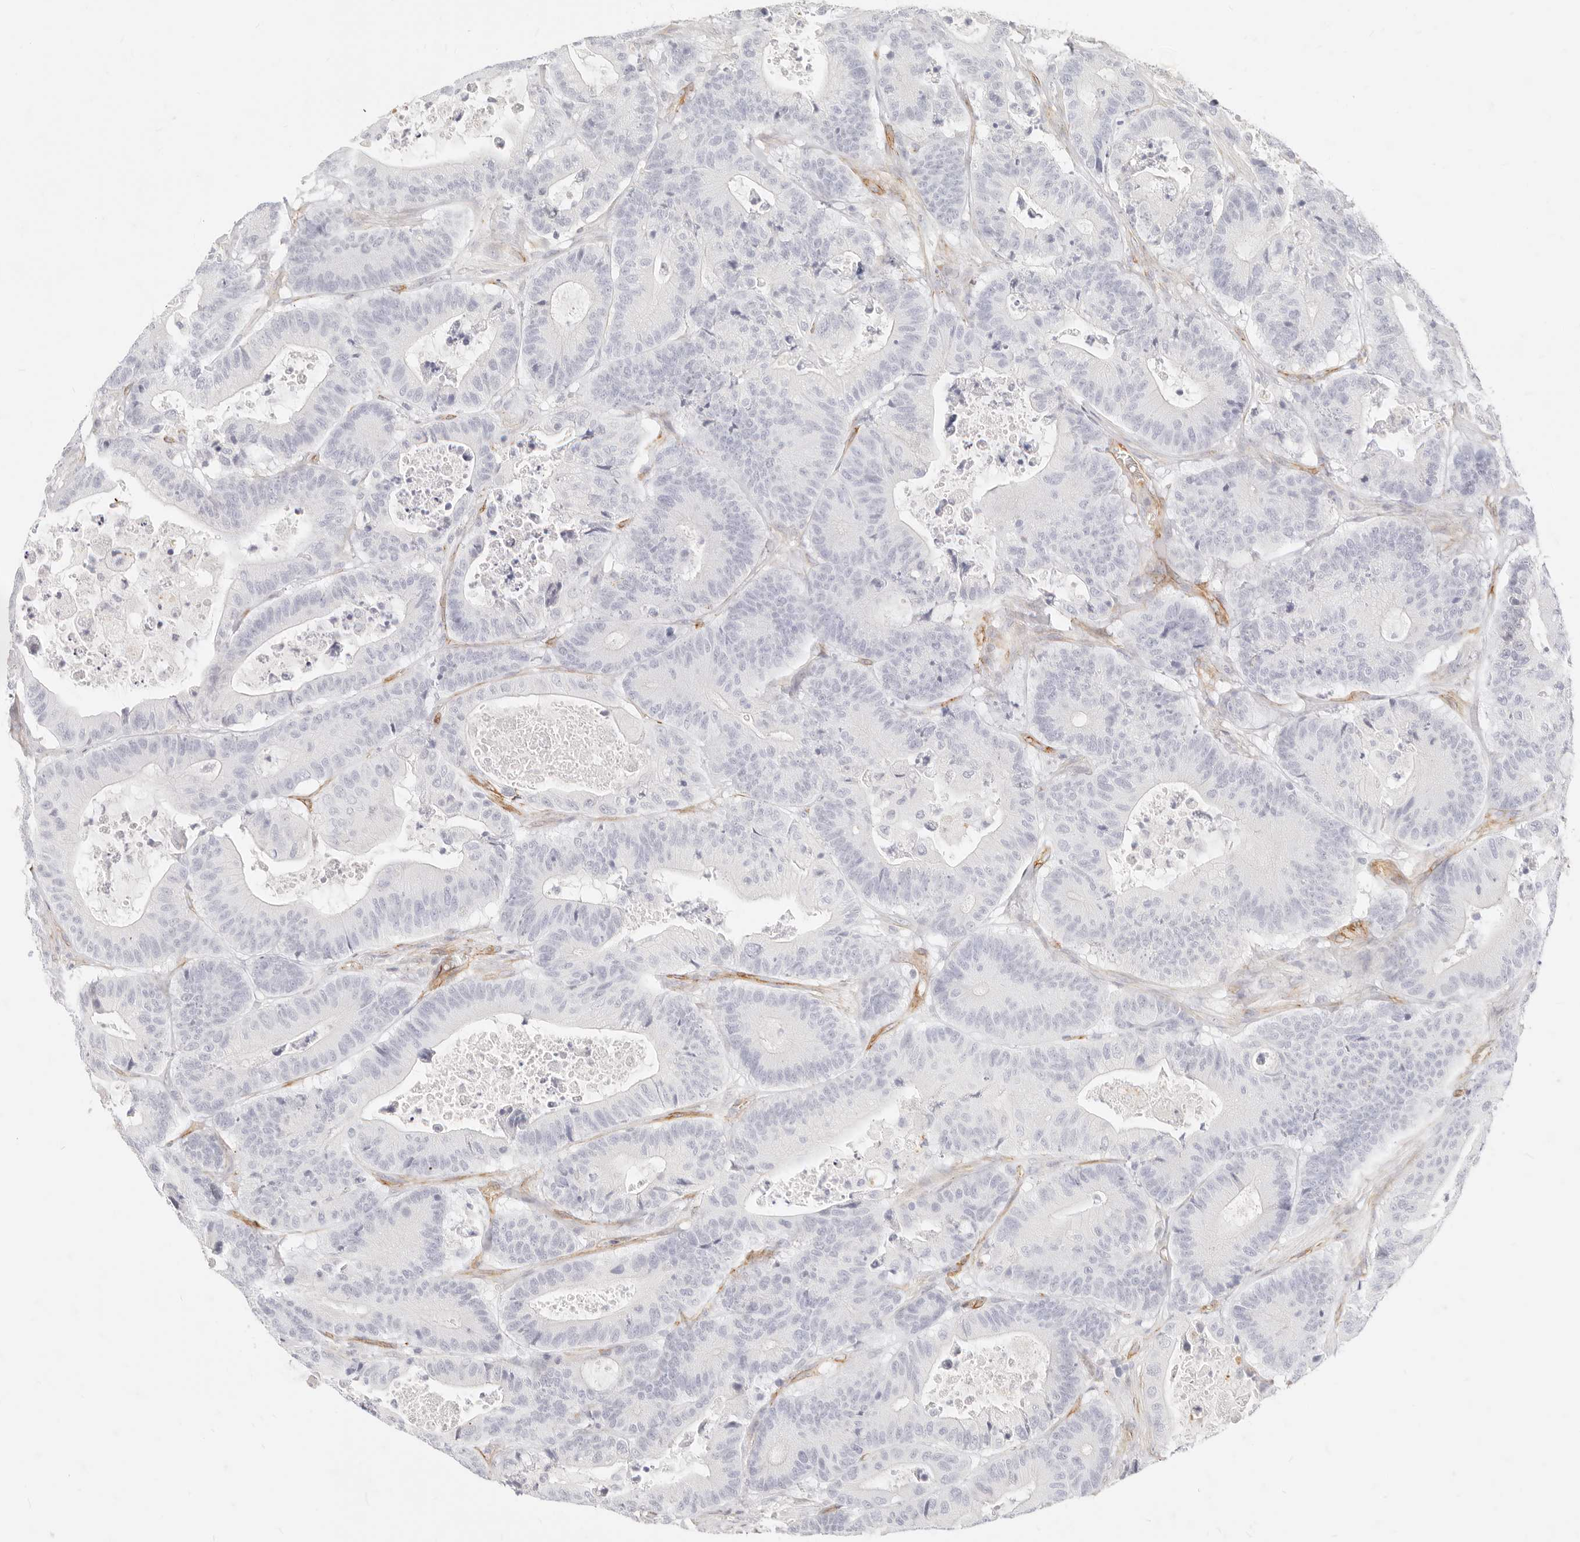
{"staining": {"intensity": "negative", "quantity": "none", "location": "none"}, "tissue": "colorectal cancer", "cell_type": "Tumor cells", "image_type": "cancer", "snomed": [{"axis": "morphology", "description": "Adenocarcinoma, NOS"}, {"axis": "topography", "description": "Colon"}], "caption": "Immunohistochemical staining of human colorectal cancer demonstrates no significant expression in tumor cells.", "gene": "NUS1", "patient": {"sex": "female", "age": 84}}